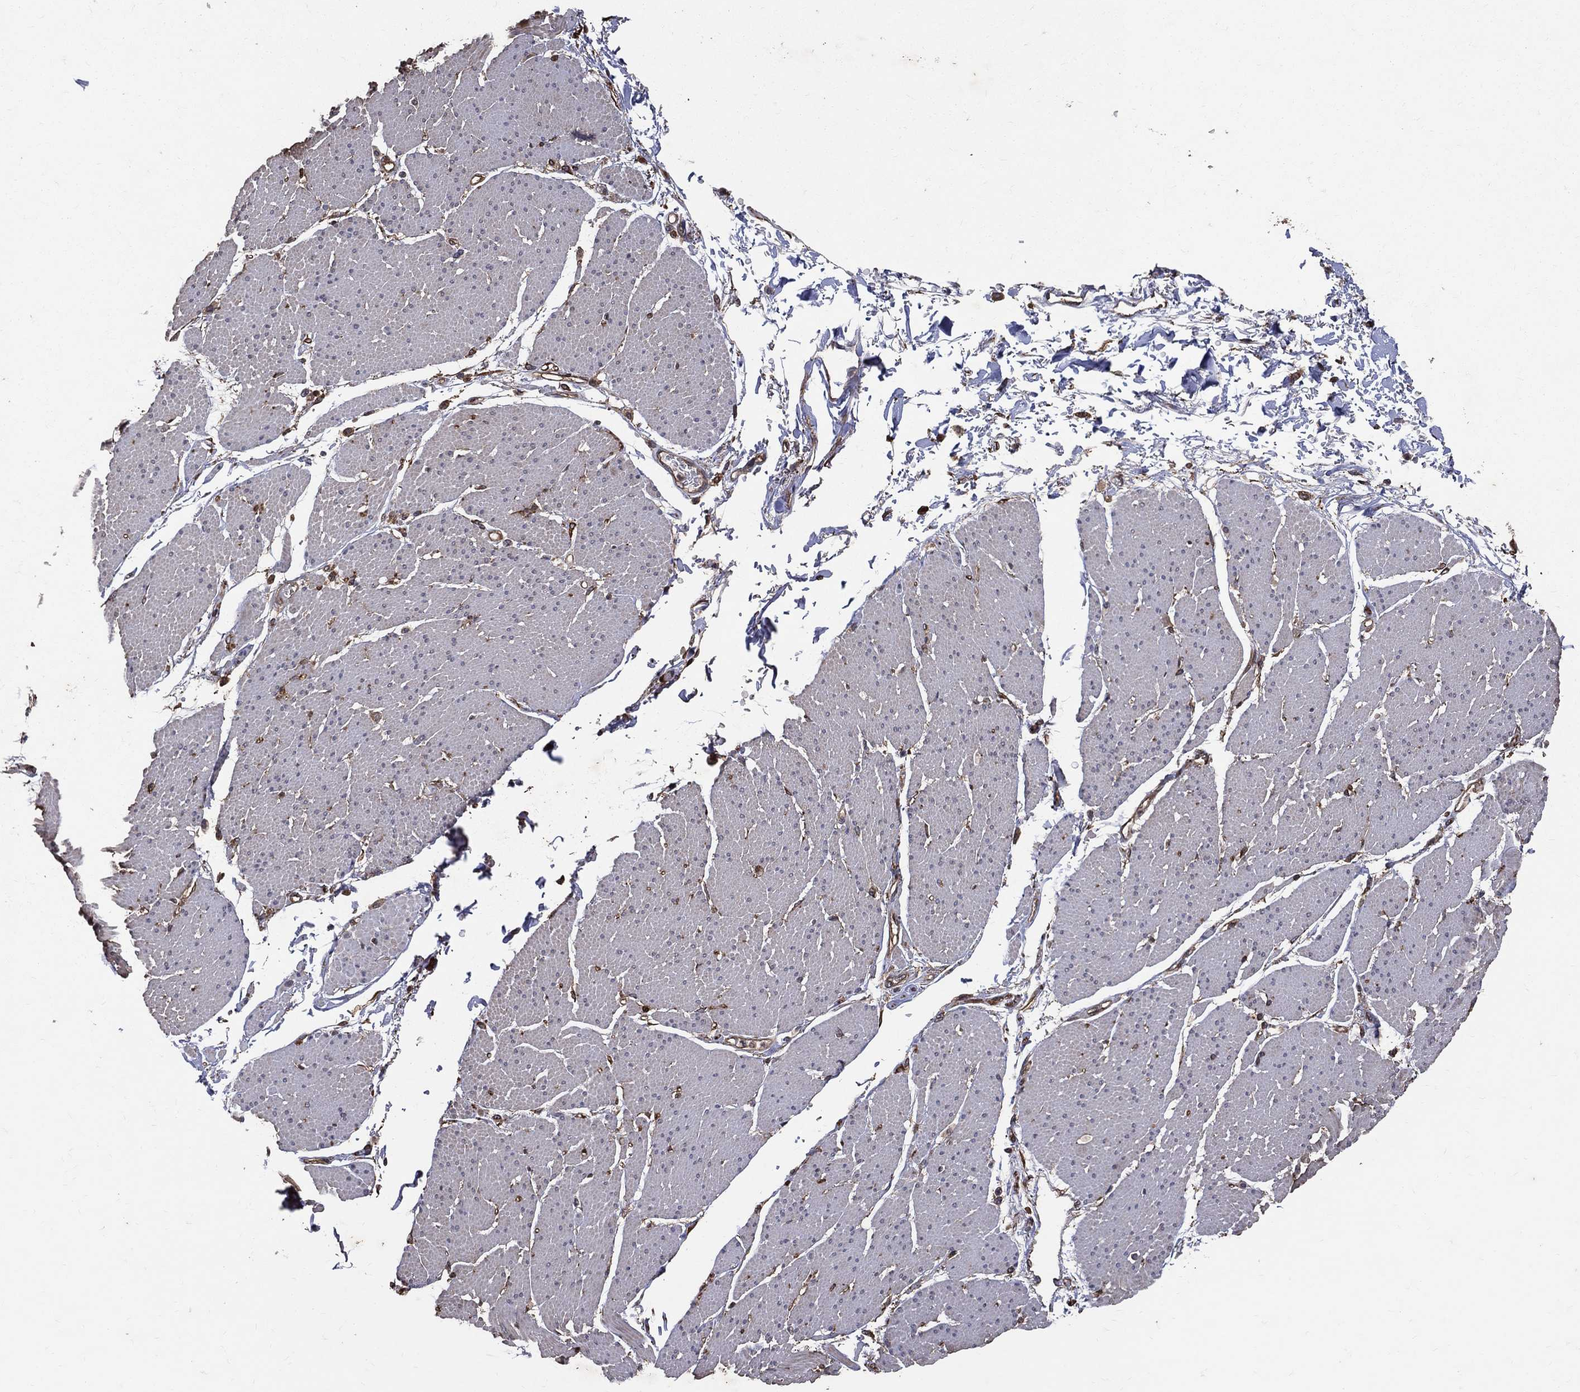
{"staining": {"intensity": "negative", "quantity": "none", "location": "none"}, "tissue": "smooth muscle", "cell_type": "Smooth muscle cells", "image_type": "normal", "snomed": [{"axis": "morphology", "description": "Normal tissue, NOS"}, {"axis": "topography", "description": "Smooth muscle"}, {"axis": "topography", "description": "Anal"}], "caption": "Benign smooth muscle was stained to show a protein in brown. There is no significant staining in smooth muscle cells.", "gene": "DPYSL2", "patient": {"sex": "male", "age": 83}}